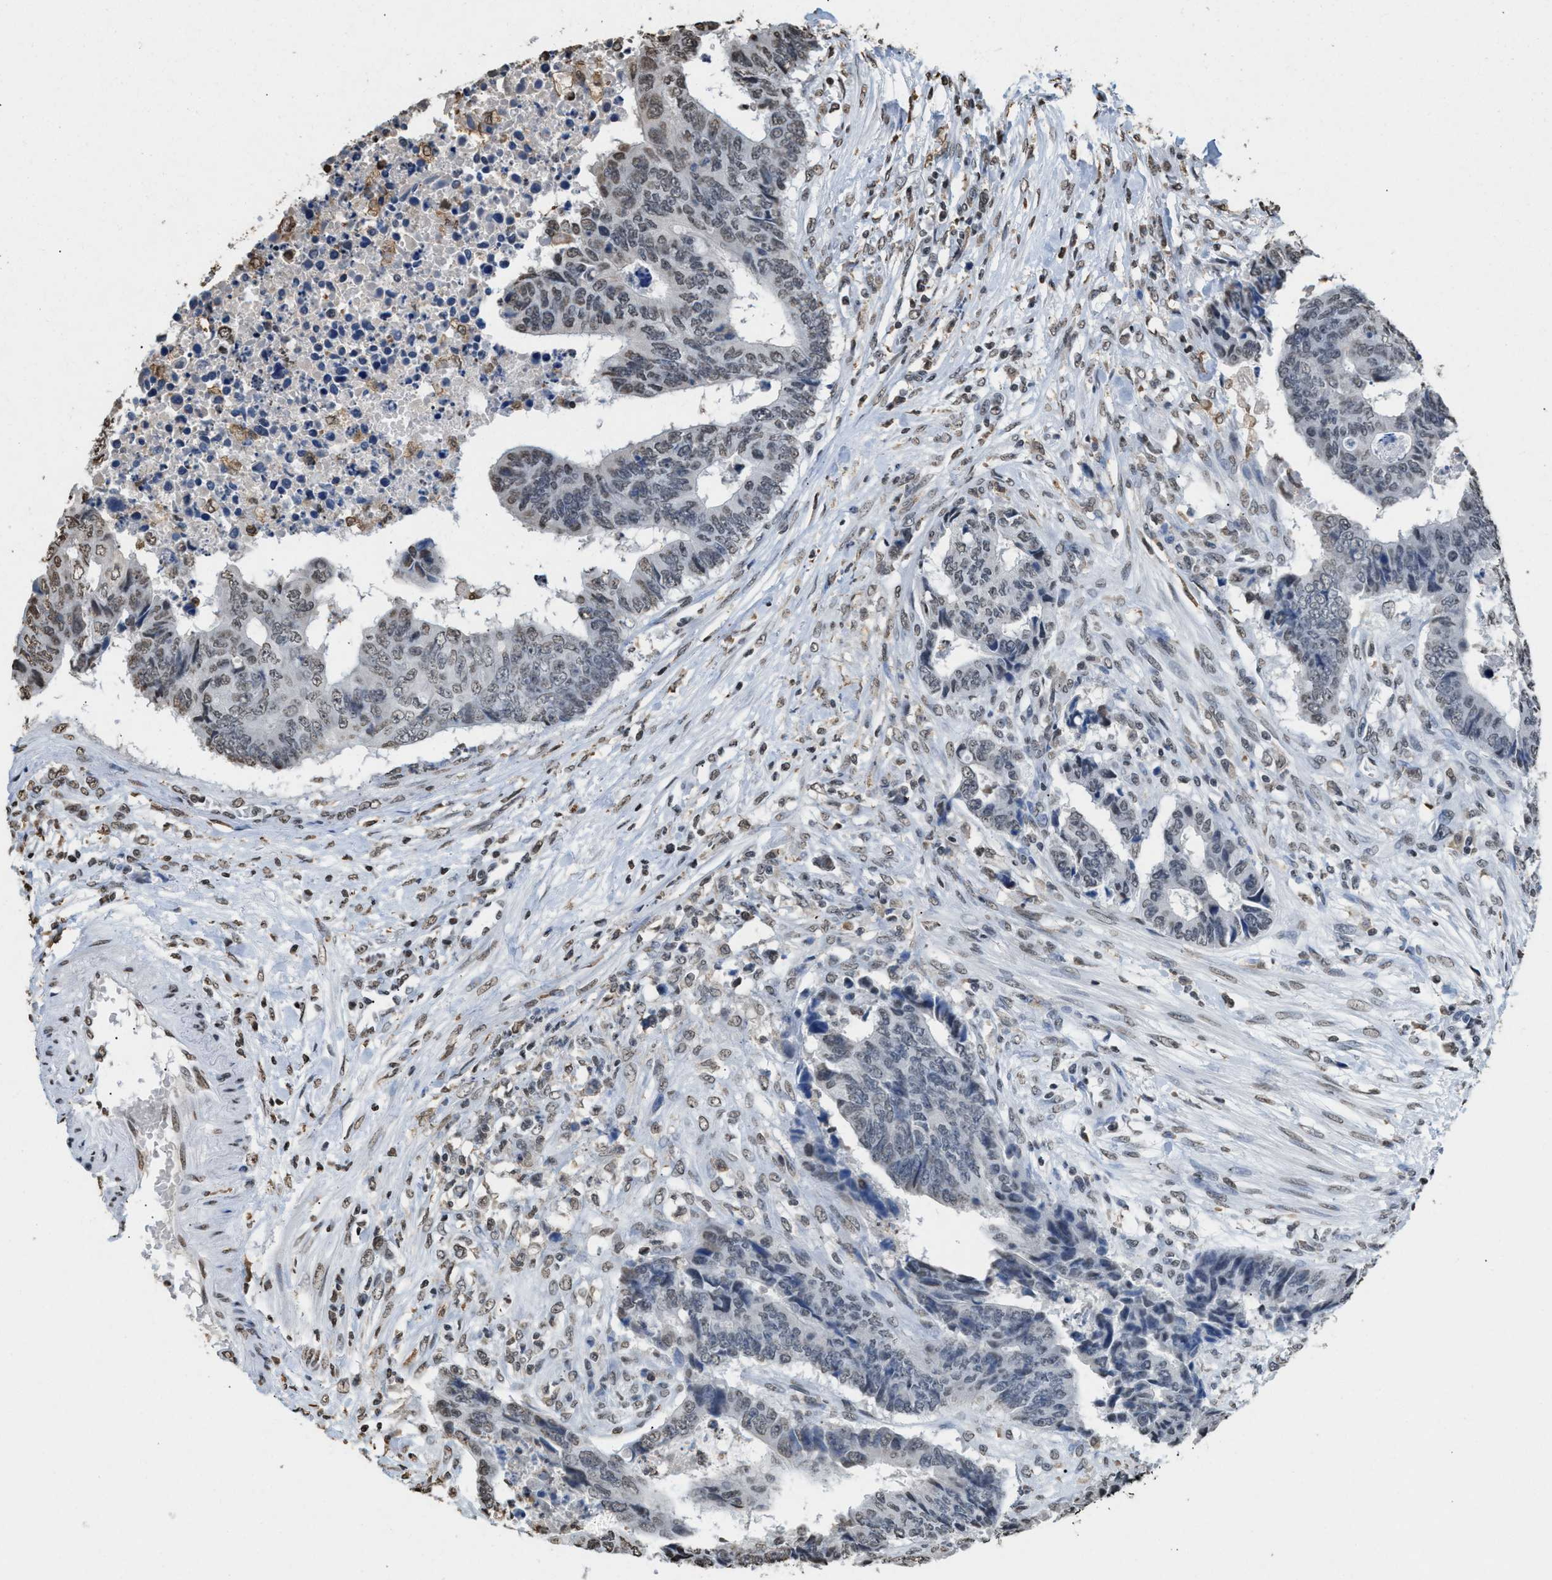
{"staining": {"intensity": "weak", "quantity": "25%-75%", "location": "nuclear"}, "tissue": "colorectal cancer", "cell_type": "Tumor cells", "image_type": "cancer", "snomed": [{"axis": "morphology", "description": "Adenocarcinoma, NOS"}, {"axis": "topography", "description": "Rectum"}], "caption": "IHC image of neoplastic tissue: human colorectal cancer (adenocarcinoma) stained using IHC demonstrates low levels of weak protein expression localized specifically in the nuclear of tumor cells, appearing as a nuclear brown color.", "gene": "NUP88", "patient": {"sex": "male", "age": 84}}